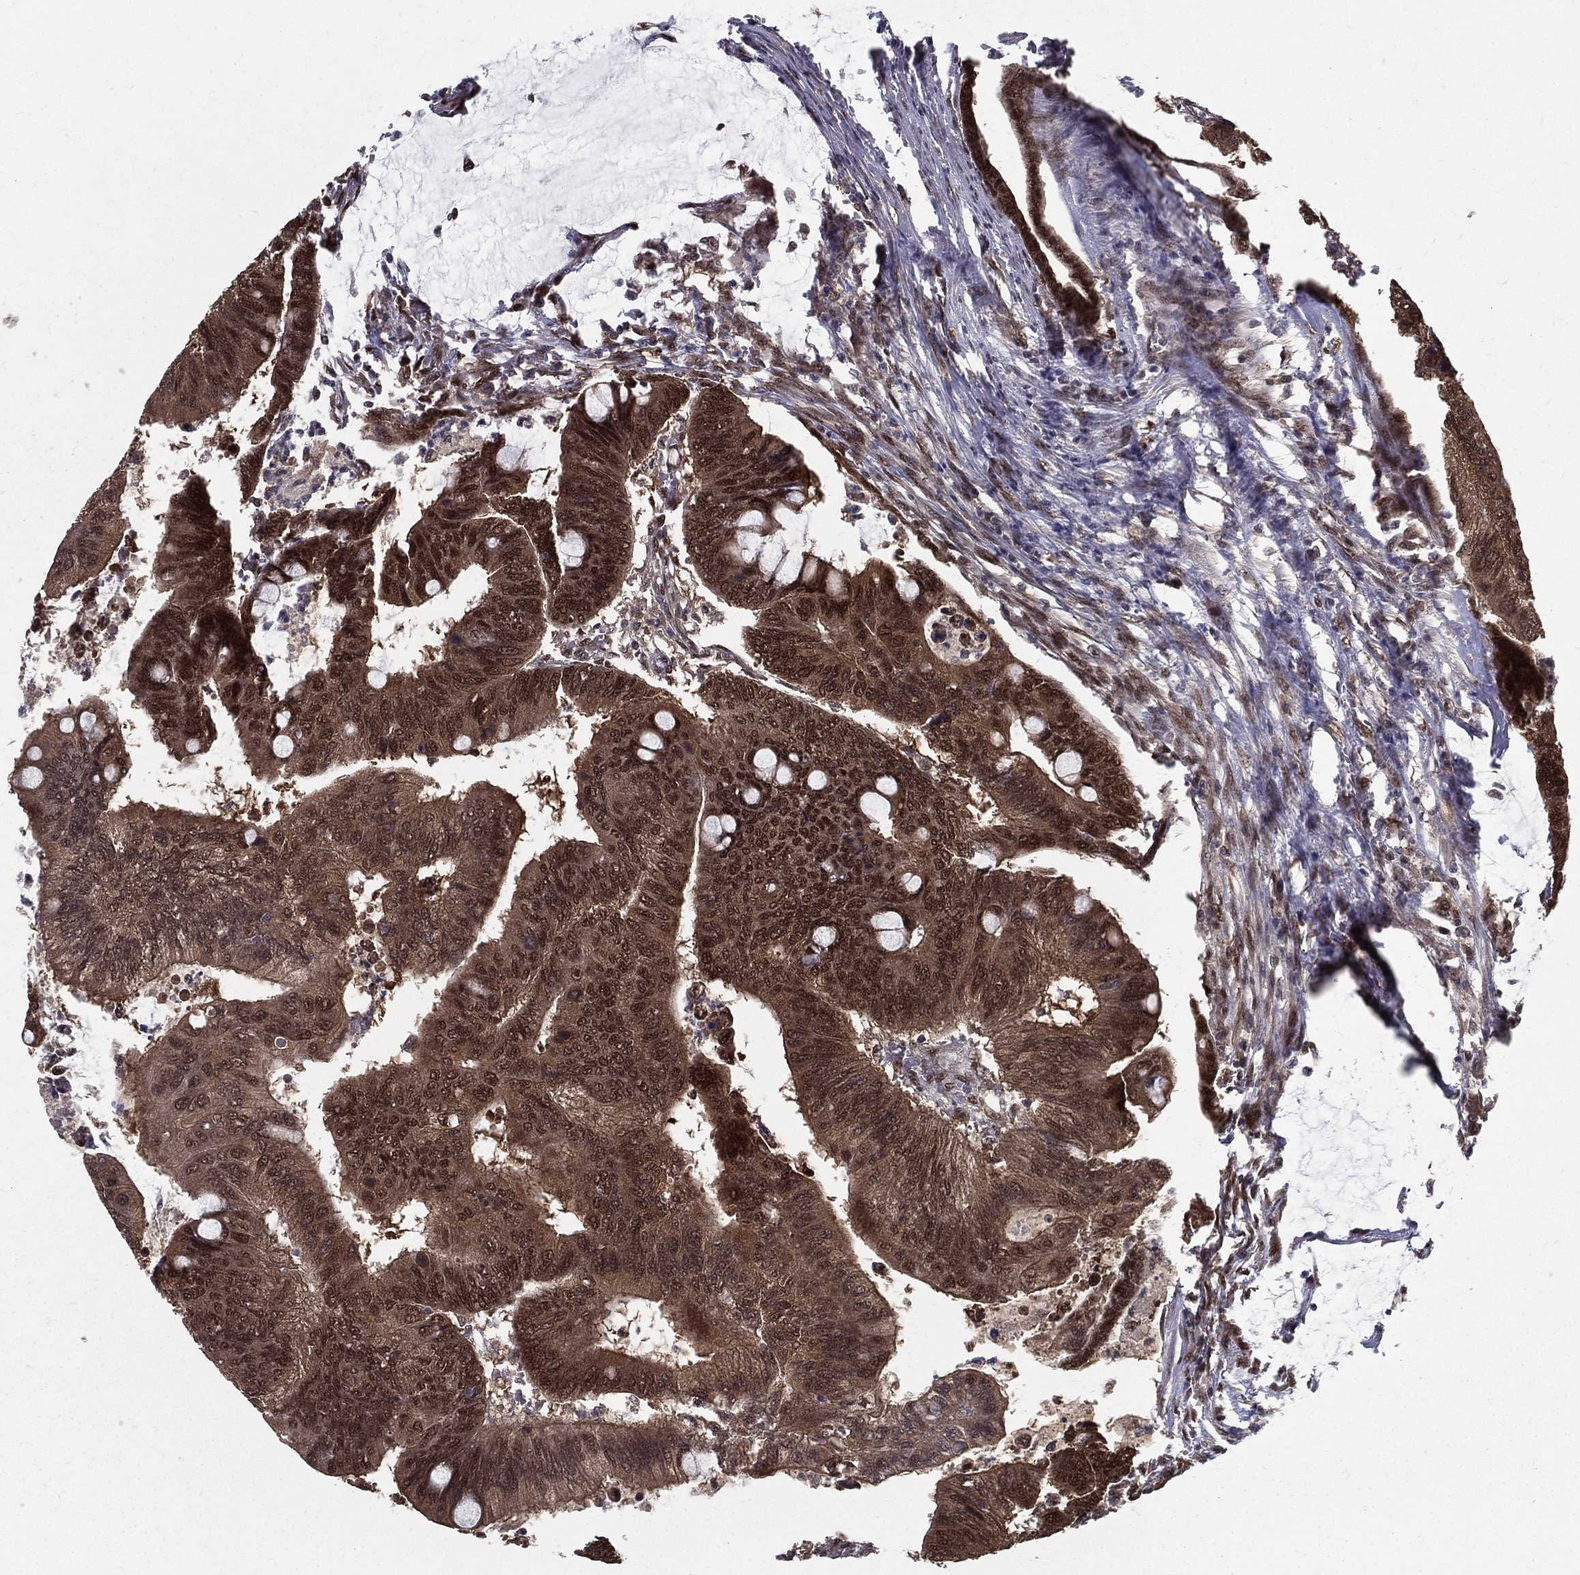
{"staining": {"intensity": "moderate", "quantity": ">75%", "location": "cytoplasmic/membranous,nuclear"}, "tissue": "colorectal cancer", "cell_type": "Tumor cells", "image_type": "cancer", "snomed": [{"axis": "morphology", "description": "Normal tissue, NOS"}, {"axis": "morphology", "description": "Adenocarcinoma, NOS"}, {"axis": "topography", "description": "Rectum"}, {"axis": "topography", "description": "Peripheral nerve tissue"}], "caption": "A brown stain highlights moderate cytoplasmic/membranous and nuclear positivity of a protein in colorectal cancer (adenocarcinoma) tumor cells.", "gene": "CARM1", "patient": {"sex": "male", "age": 92}}